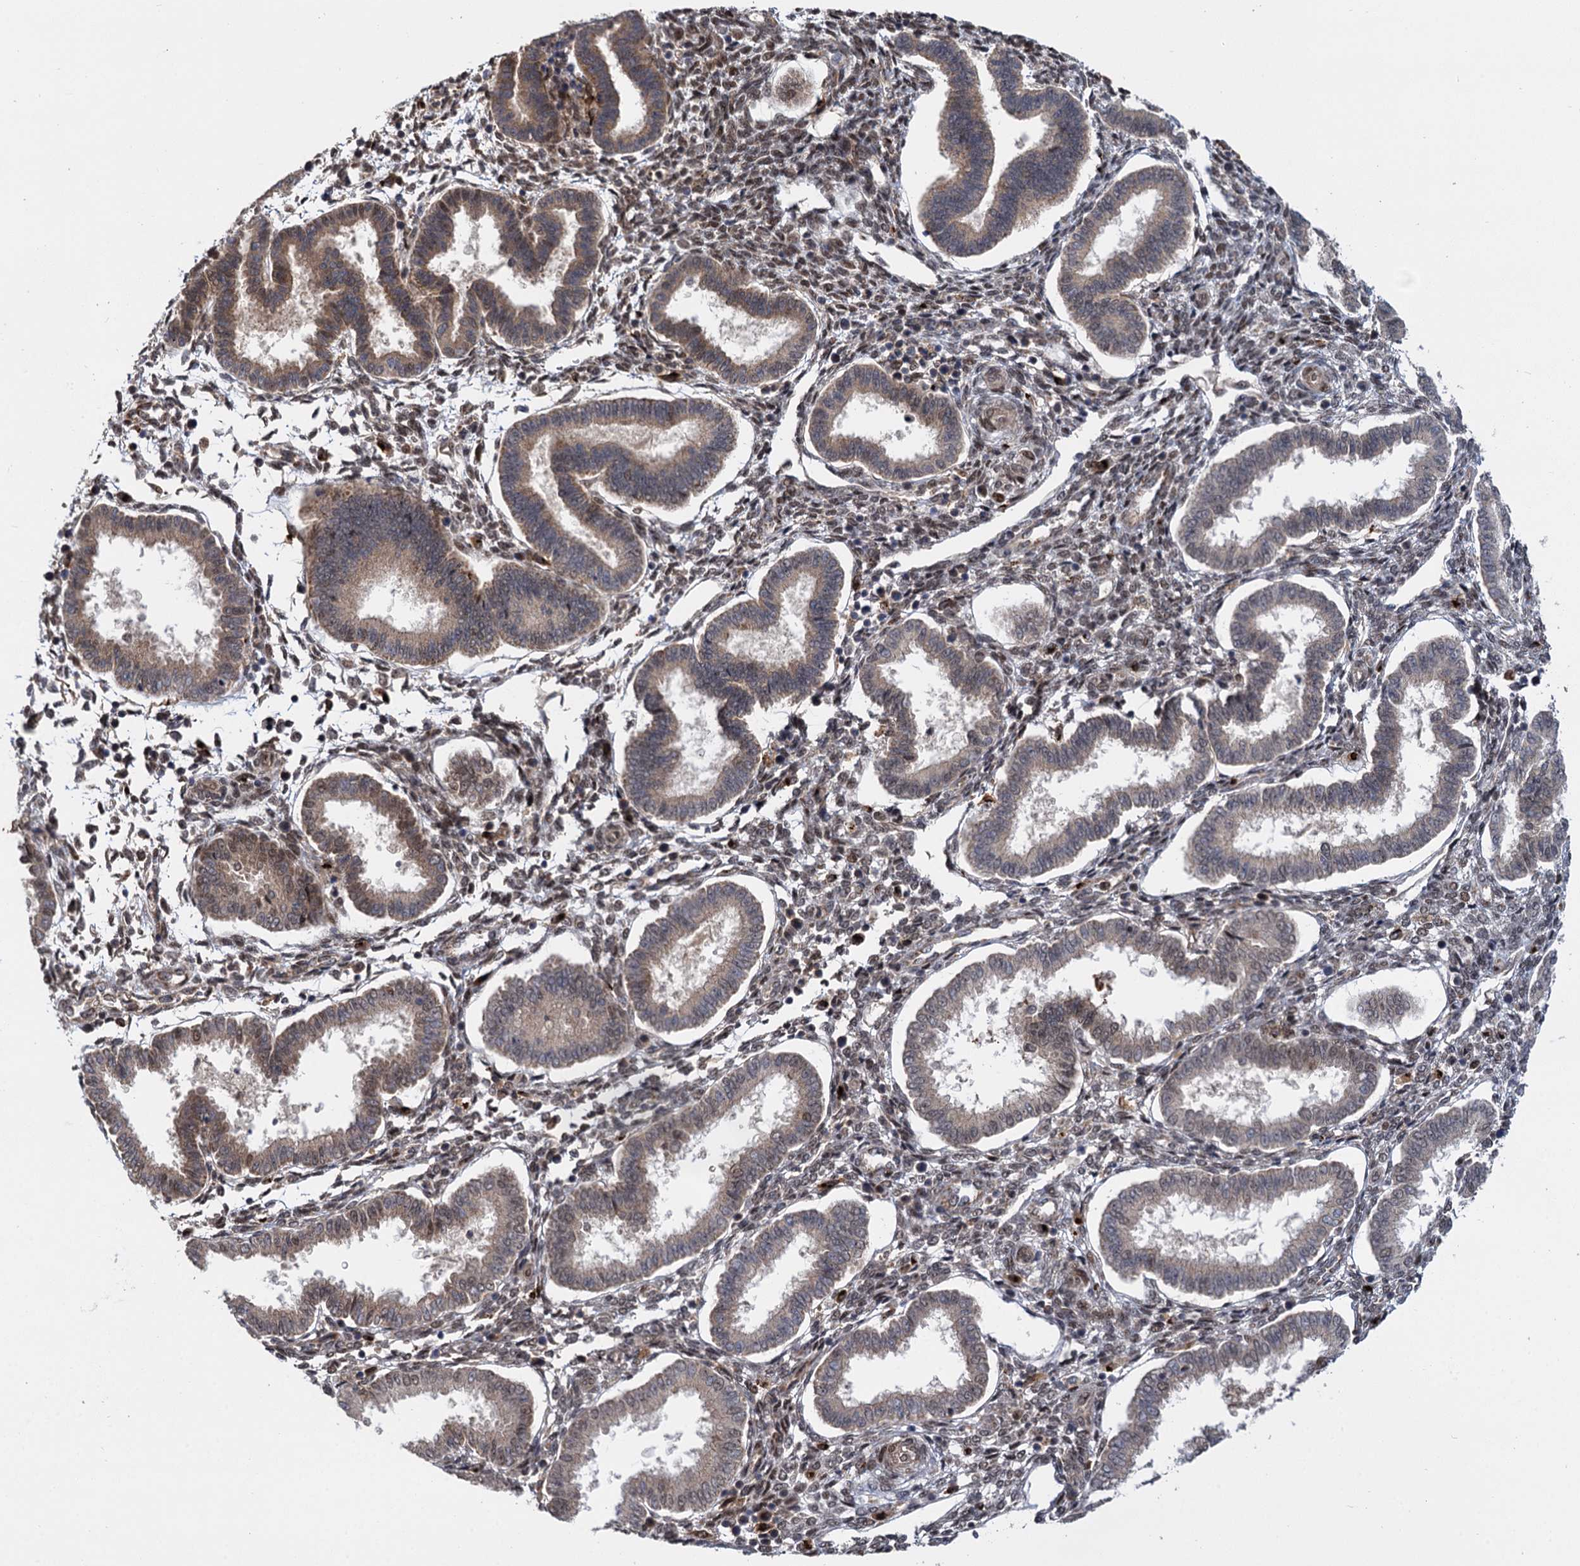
{"staining": {"intensity": "moderate", "quantity": "25%-75%", "location": "nuclear"}, "tissue": "endometrium", "cell_type": "Cells in endometrial stroma", "image_type": "normal", "snomed": [{"axis": "morphology", "description": "Normal tissue, NOS"}, {"axis": "topography", "description": "Endometrium"}], "caption": "Immunohistochemical staining of benign endometrium reveals medium levels of moderate nuclear staining in about 25%-75% of cells in endometrial stroma. The staining was performed using DAB to visualize the protein expression in brown, while the nuclei were stained in blue with hematoxylin (Magnification: 20x).", "gene": "GAL3ST4", "patient": {"sex": "female", "age": 24}}